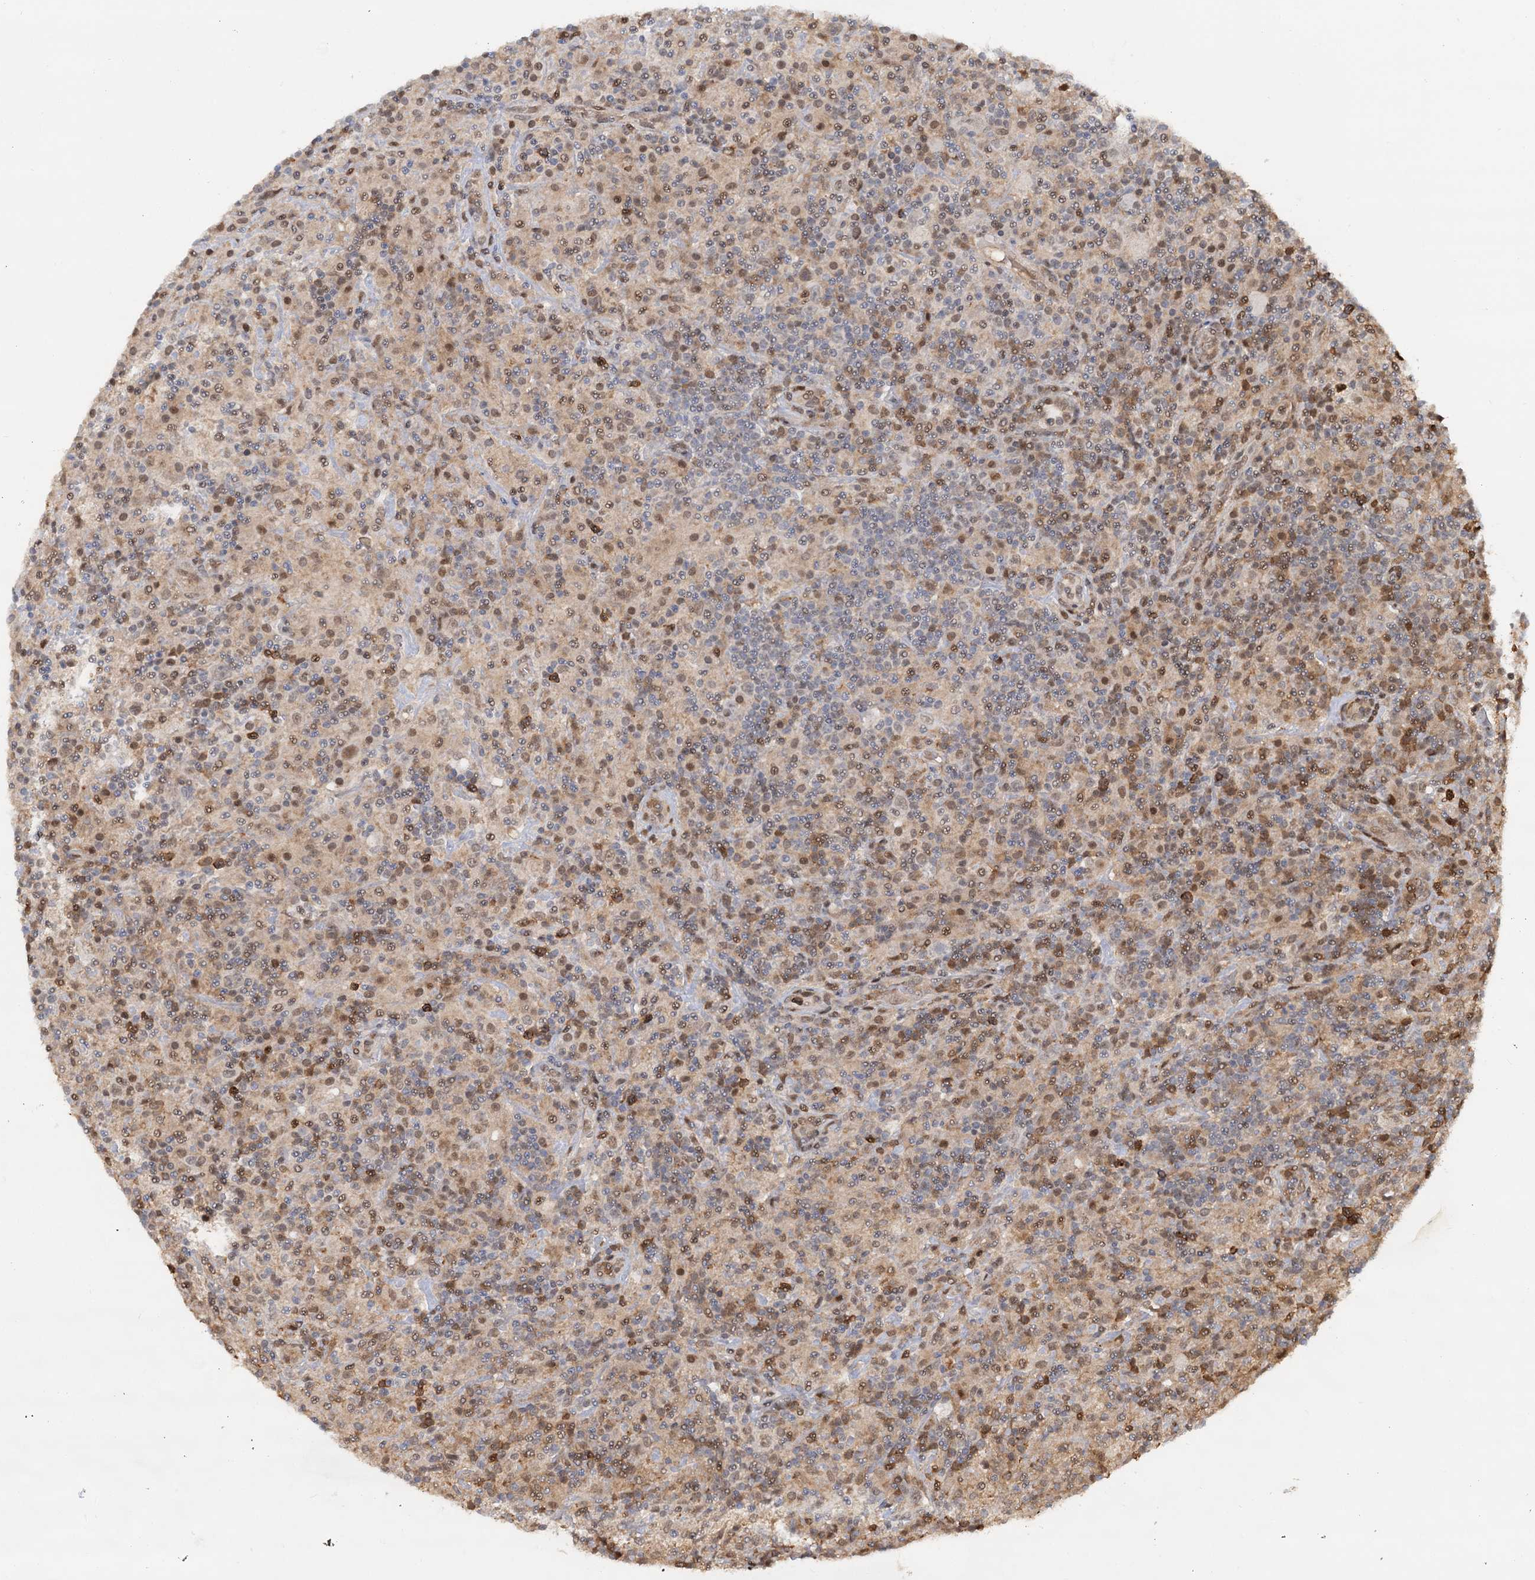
{"staining": {"intensity": "negative", "quantity": "none", "location": "none"}, "tissue": "lymphoma", "cell_type": "Tumor cells", "image_type": "cancer", "snomed": [{"axis": "morphology", "description": "Hodgkin's disease, NOS"}, {"axis": "topography", "description": "Lymph node"}], "caption": "The immunohistochemistry (IHC) photomicrograph has no significant positivity in tumor cells of Hodgkin's disease tissue.", "gene": "ZNF609", "patient": {"sex": "male", "age": 70}}